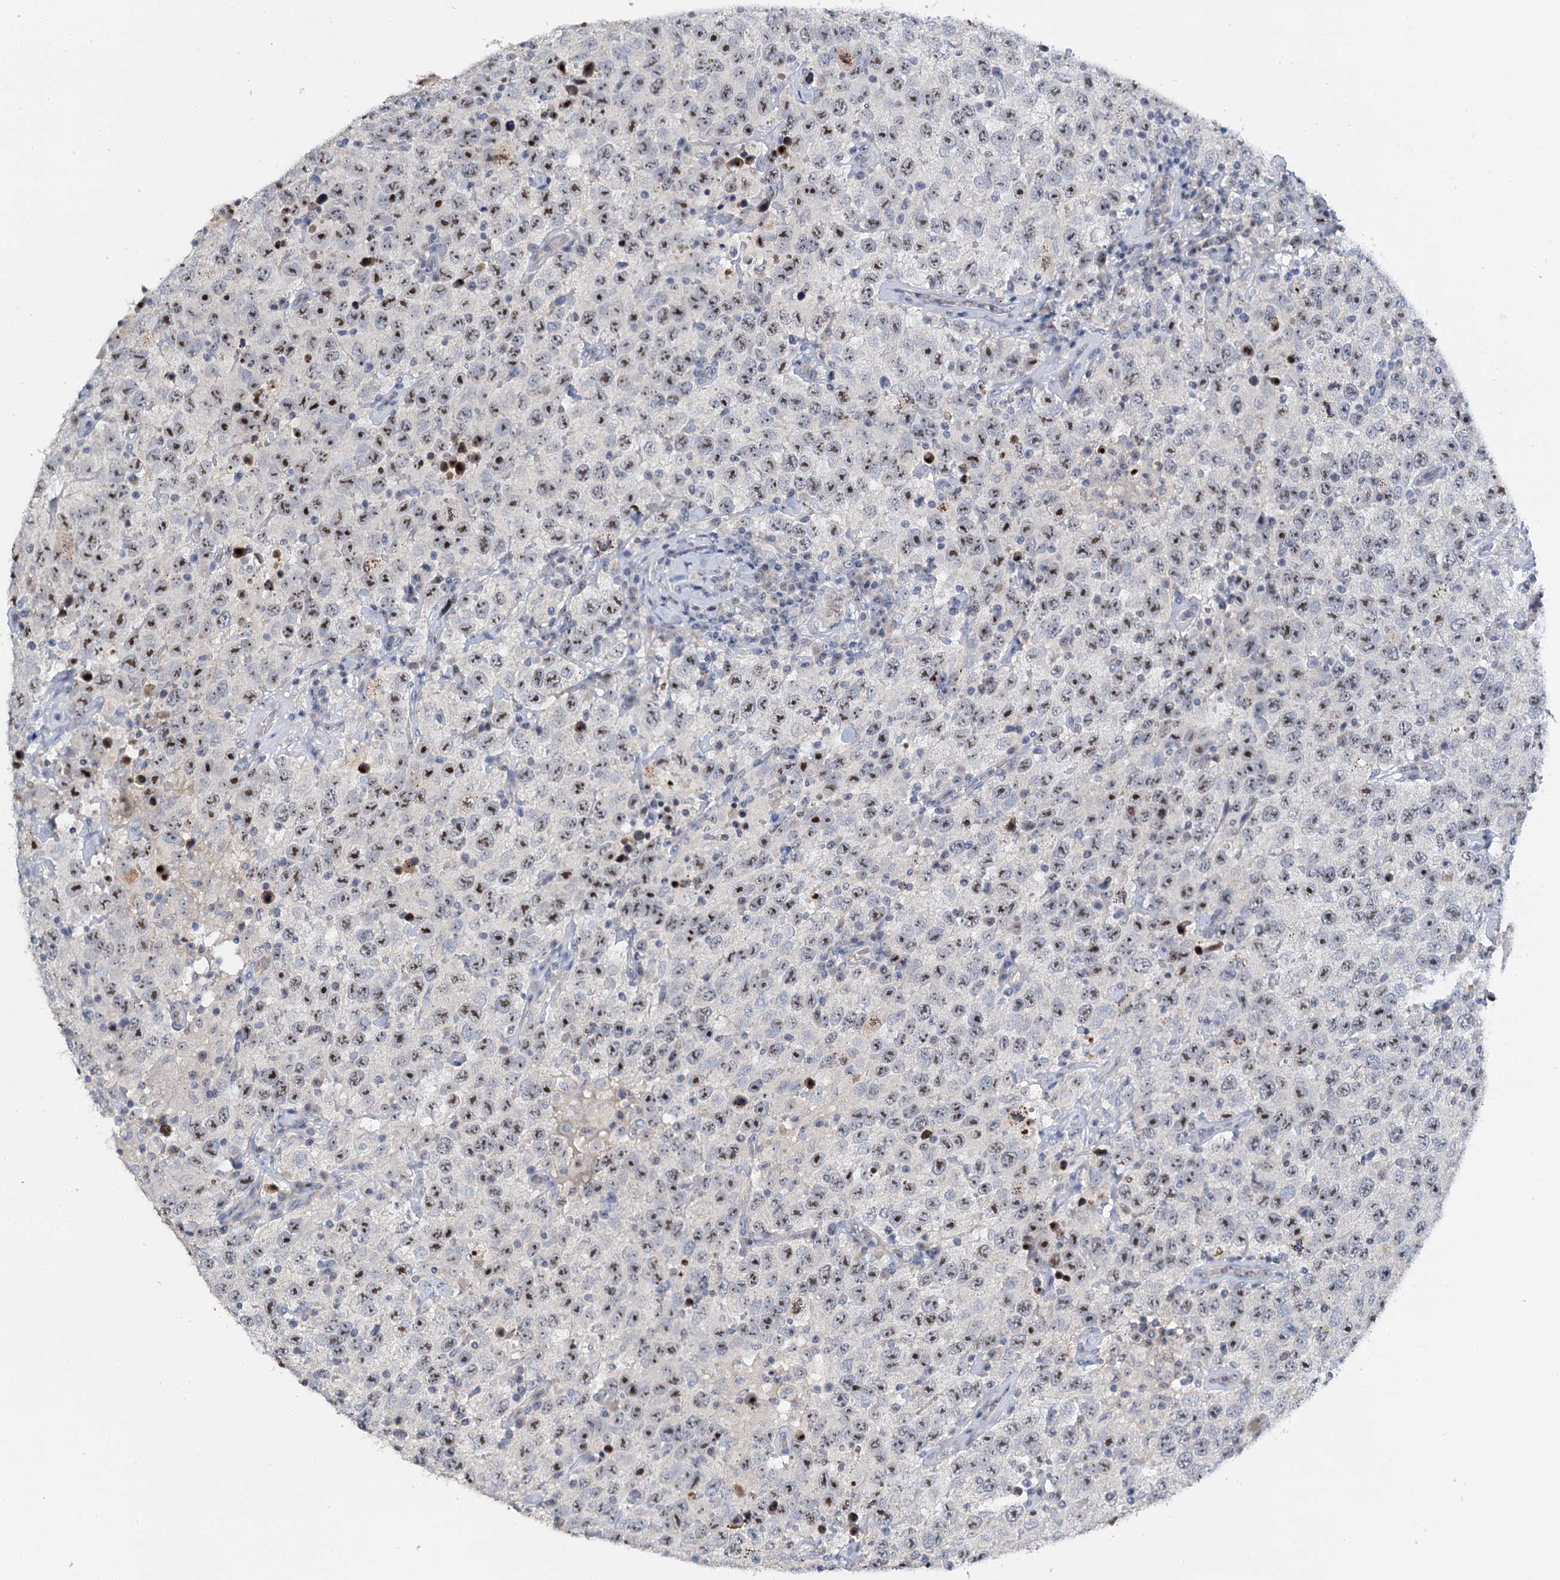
{"staining": {"intensity": "moderate", "quantity": ">75%", "location": "nuclear"}, "tissue": "testis cancer", "cell_type": "Tumor cells", "image_type": "cancer", "snomed": [{"axis": "morphology", "description": "Seminoma, NOS"}, {"axis": "topography", "description": "Testis"}], "caption": "Protein analysis of seminoma (testis) tissue demonstrates moderate nuclear positivity in approximately >75% of tumor cells.", "gene": "NOP2", "patient": {"sex": "male", "age": 41}}